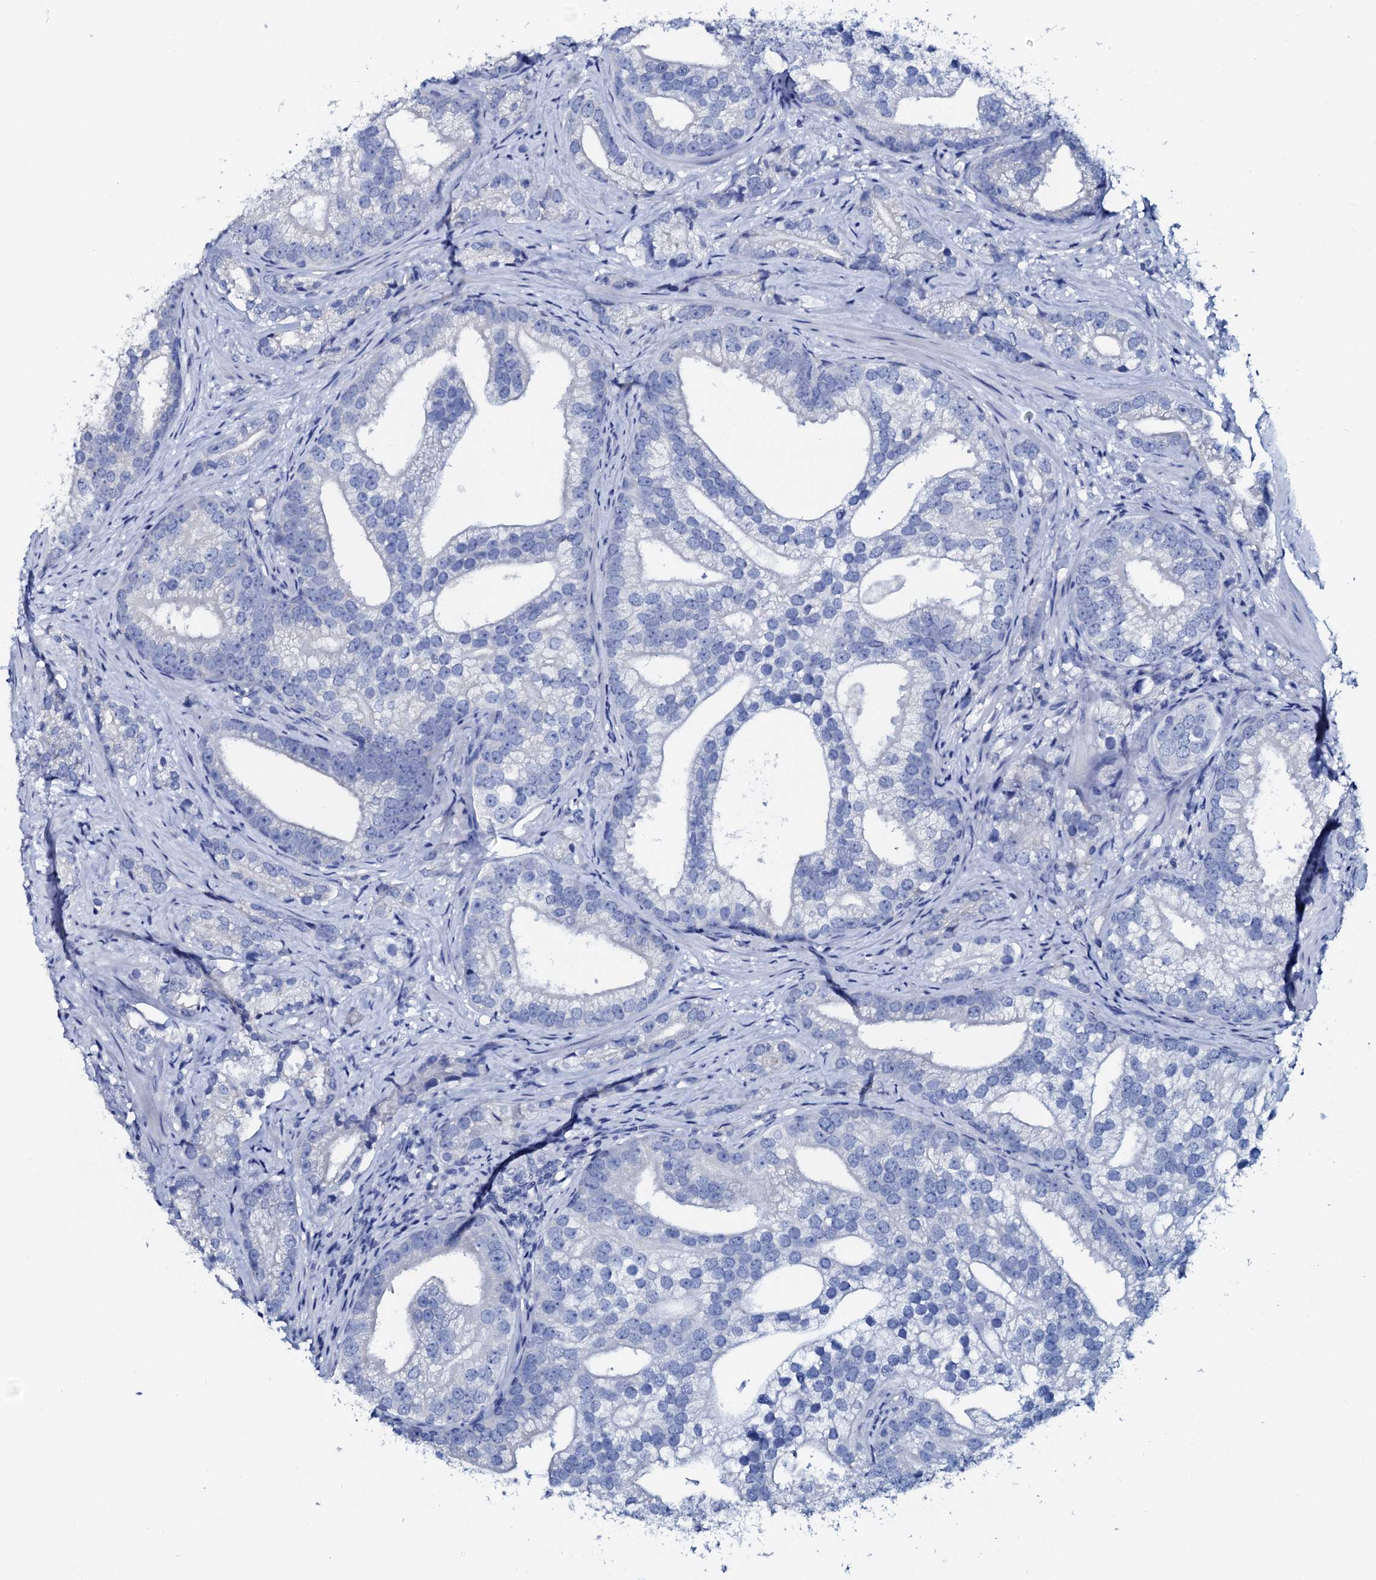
{"staining": {"intensity": "negative", "quantity": "none", "location": "none"}, "tissue": "prostate cancer", "cell_type": "Tumor cells", "image_type": "cancer", "snomed": [{"axis": "morphology", "description": "Adenocarcinoma, High grade"}, {"axis": "topography", "description": "Prostate"}], "caption": "Immunohistochemistry (IHC) of prostate cancer (high-grade adenocarcinoma) shows no positivity in tumor cells. The staining is performed using DAB (3,3'-diaminobenzidine) brown chromogen with nuclei counter-stained in using hematoxylin.", "gene": "AMER2", "patient": {"sex": "male", "age": 75}}